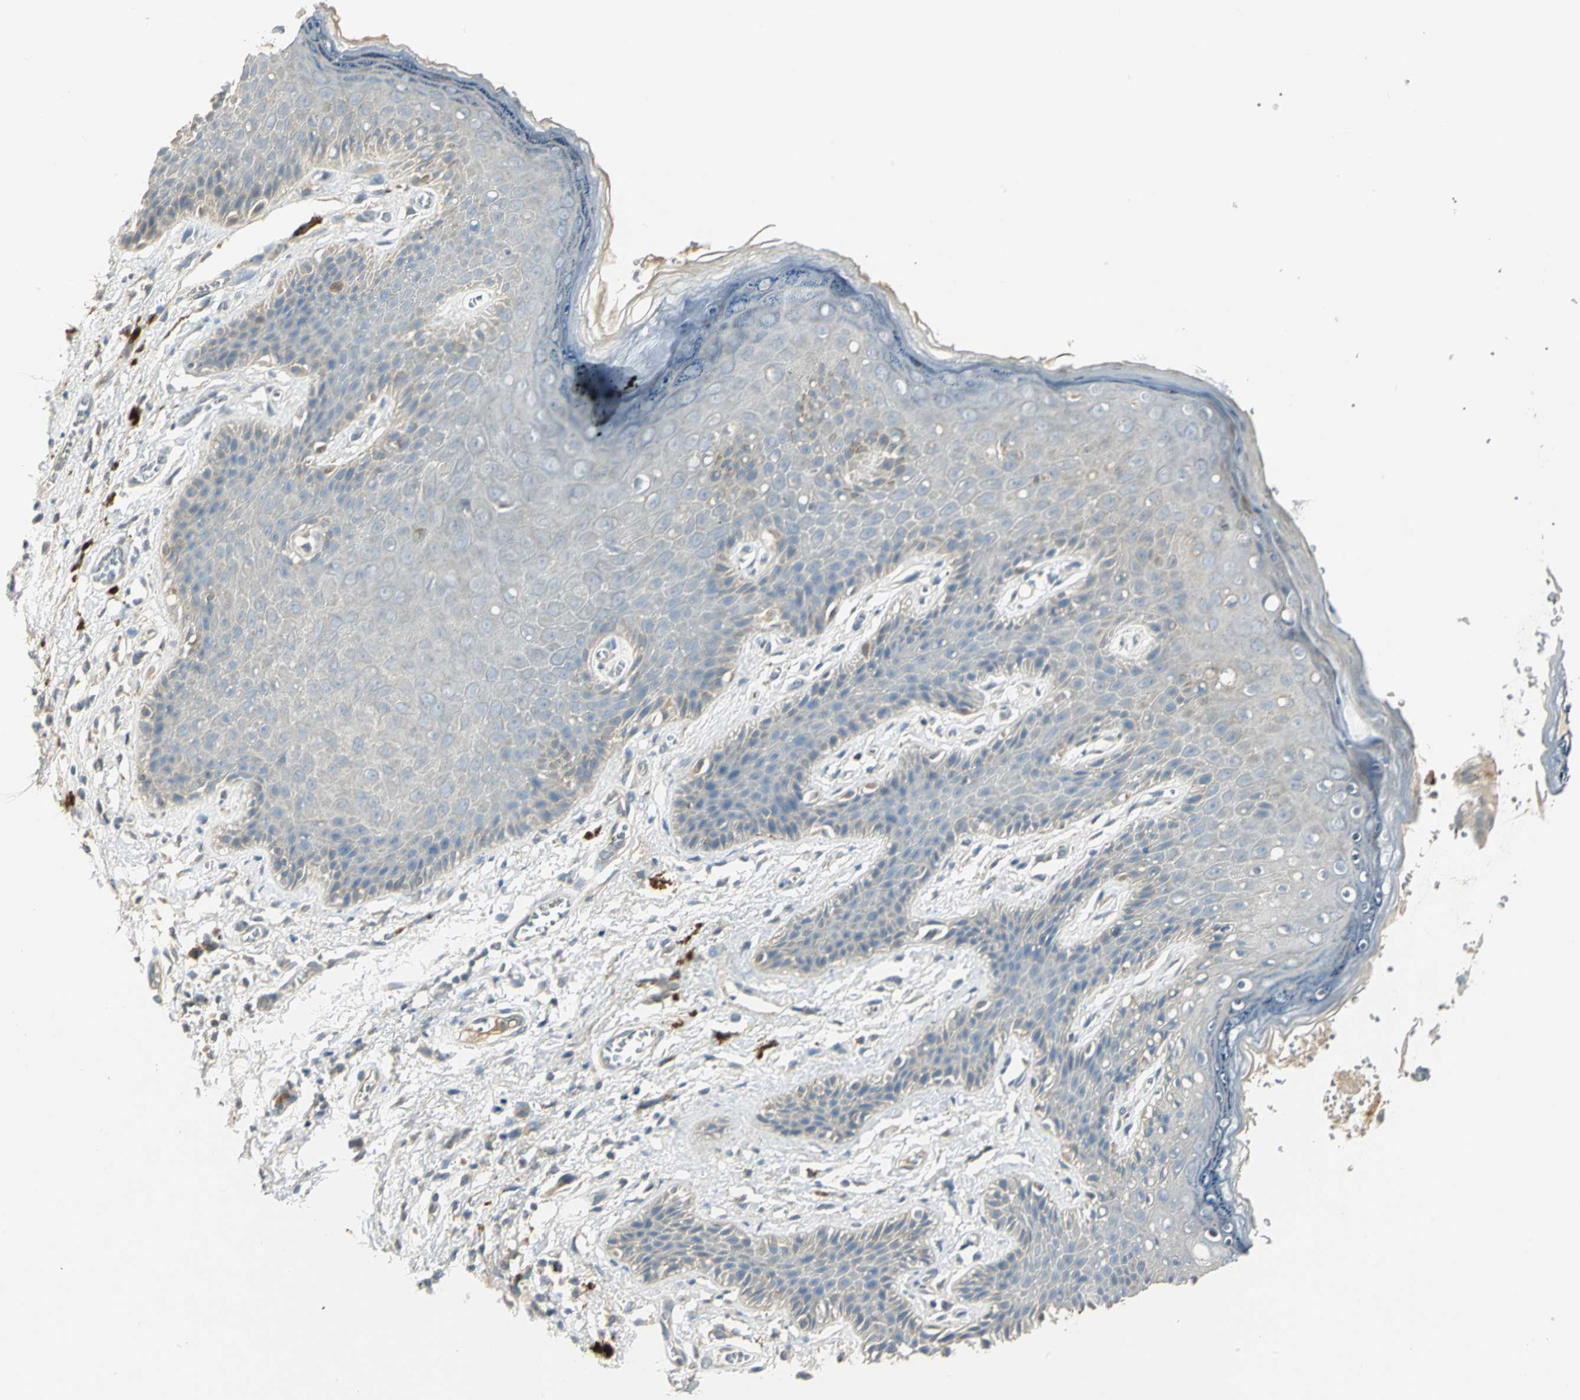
{"staining": {"intensity": "weak", "quantity": "<25%", "location": "cytoplasmic/membranous"}, "tissue": "skin", "cell_type": "Epidermal cells", "image_type": "normal", "snomed": [{"axis": "morphology", "description": "Normal tissue, NOS"}, {"axis": "topography", "description": "Anal"}], "caption": "DAB immunohistochemical staining of unremarkable human skin displays no significant staining in epidermal cells.", "gene": "PROC", "patient": {"sex": "female", "age": 46}}